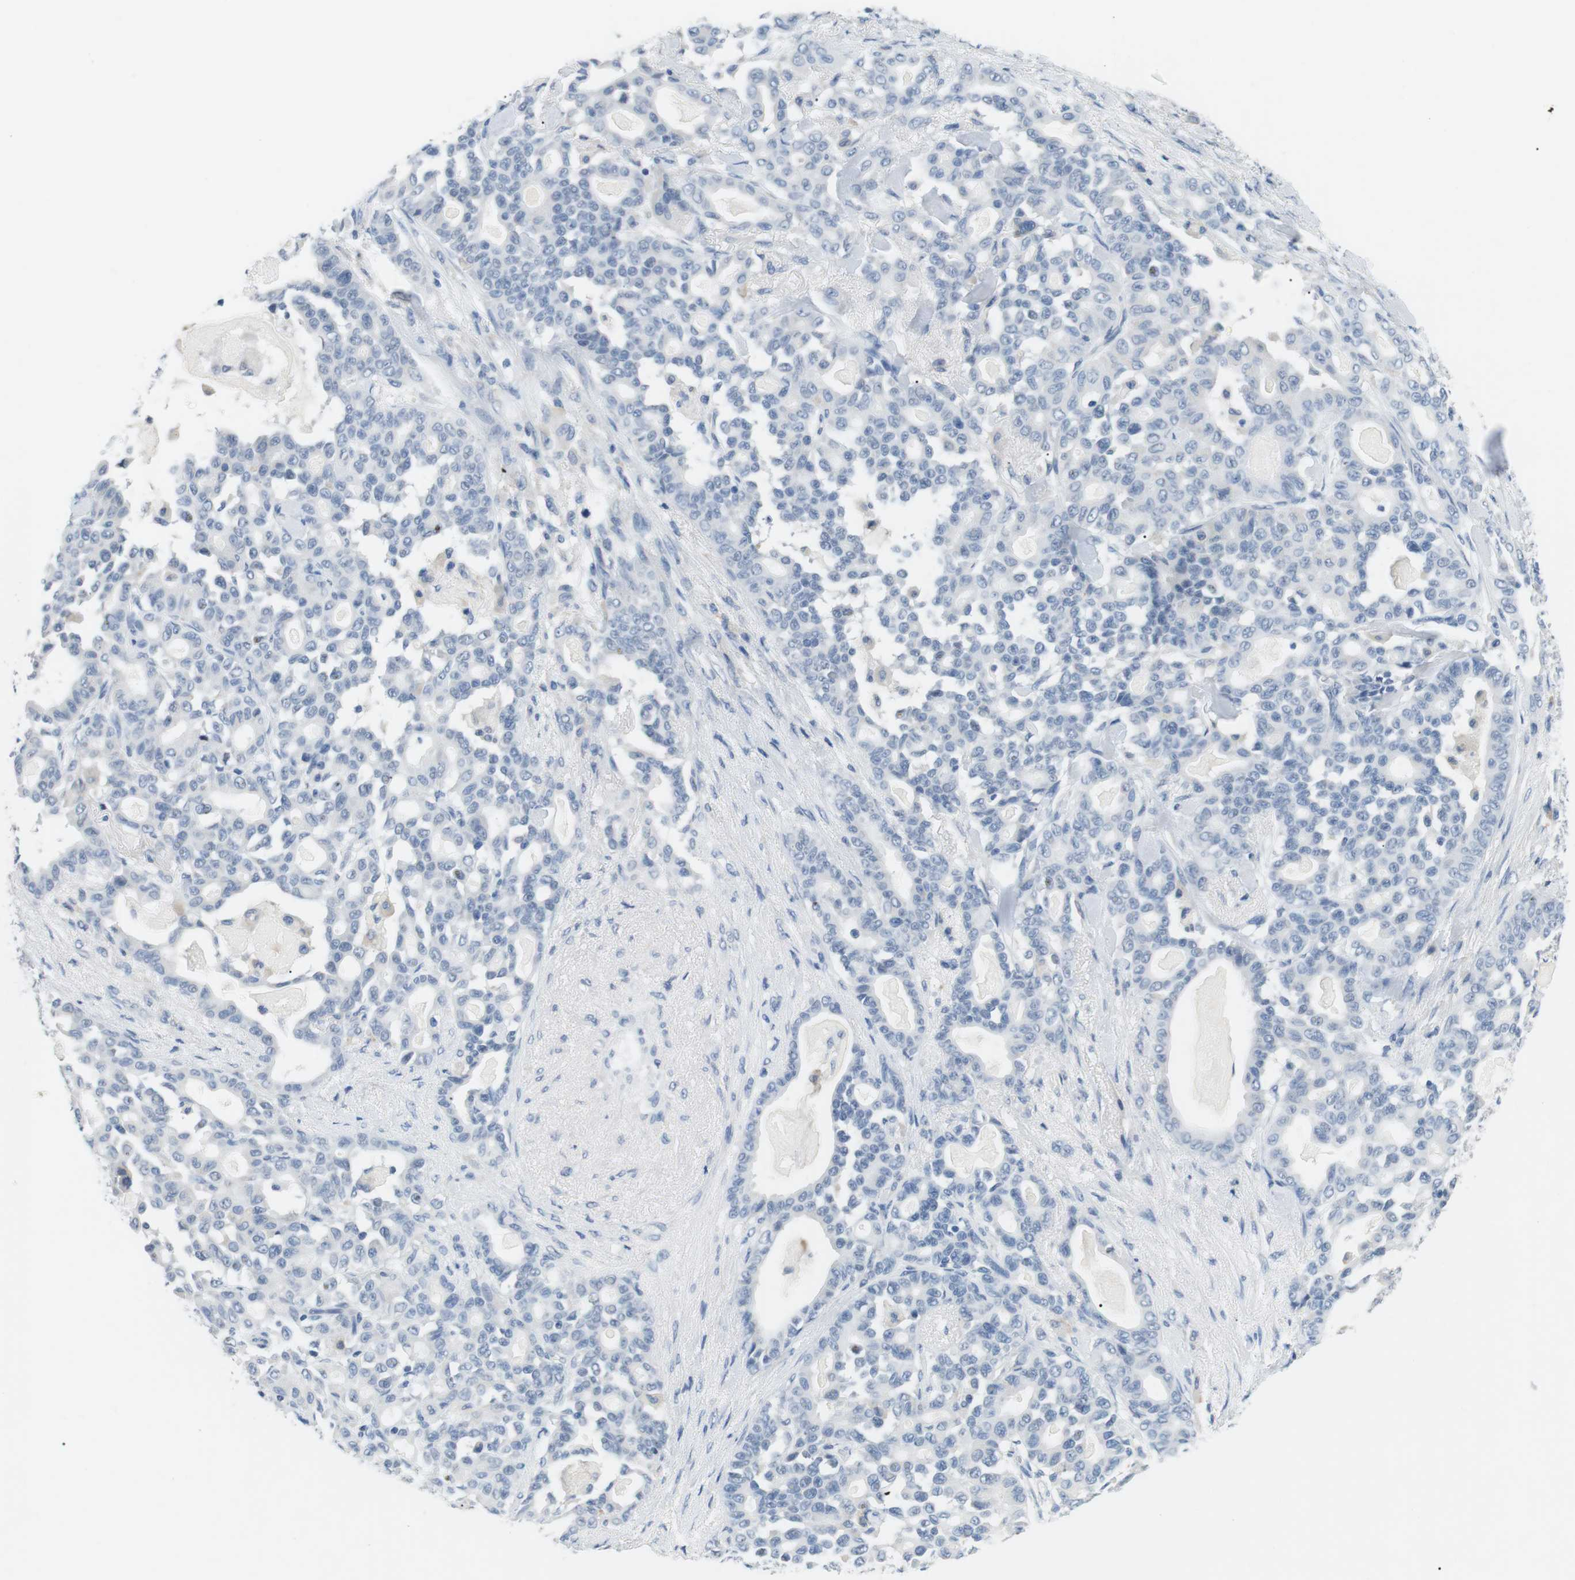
{"staining": {"intensity": "negative", "quantity": "none", "location": "none"}, "tissue": "pancreatic cancer", "cell_type": "Tumor cells", "image_type": "cancer", "snomed": [{"axis": "morphology", "description": "Adenocarcinoma, NOS"}, {"axis": "topography", "description": "Pancreas"}], "caption": "Protein analysis of adenocarcinoma (pancreatic) shows no significant expression in tumor cells.", "gene": "FCGRT", "patient": {"sex": "male", "age": 63}}